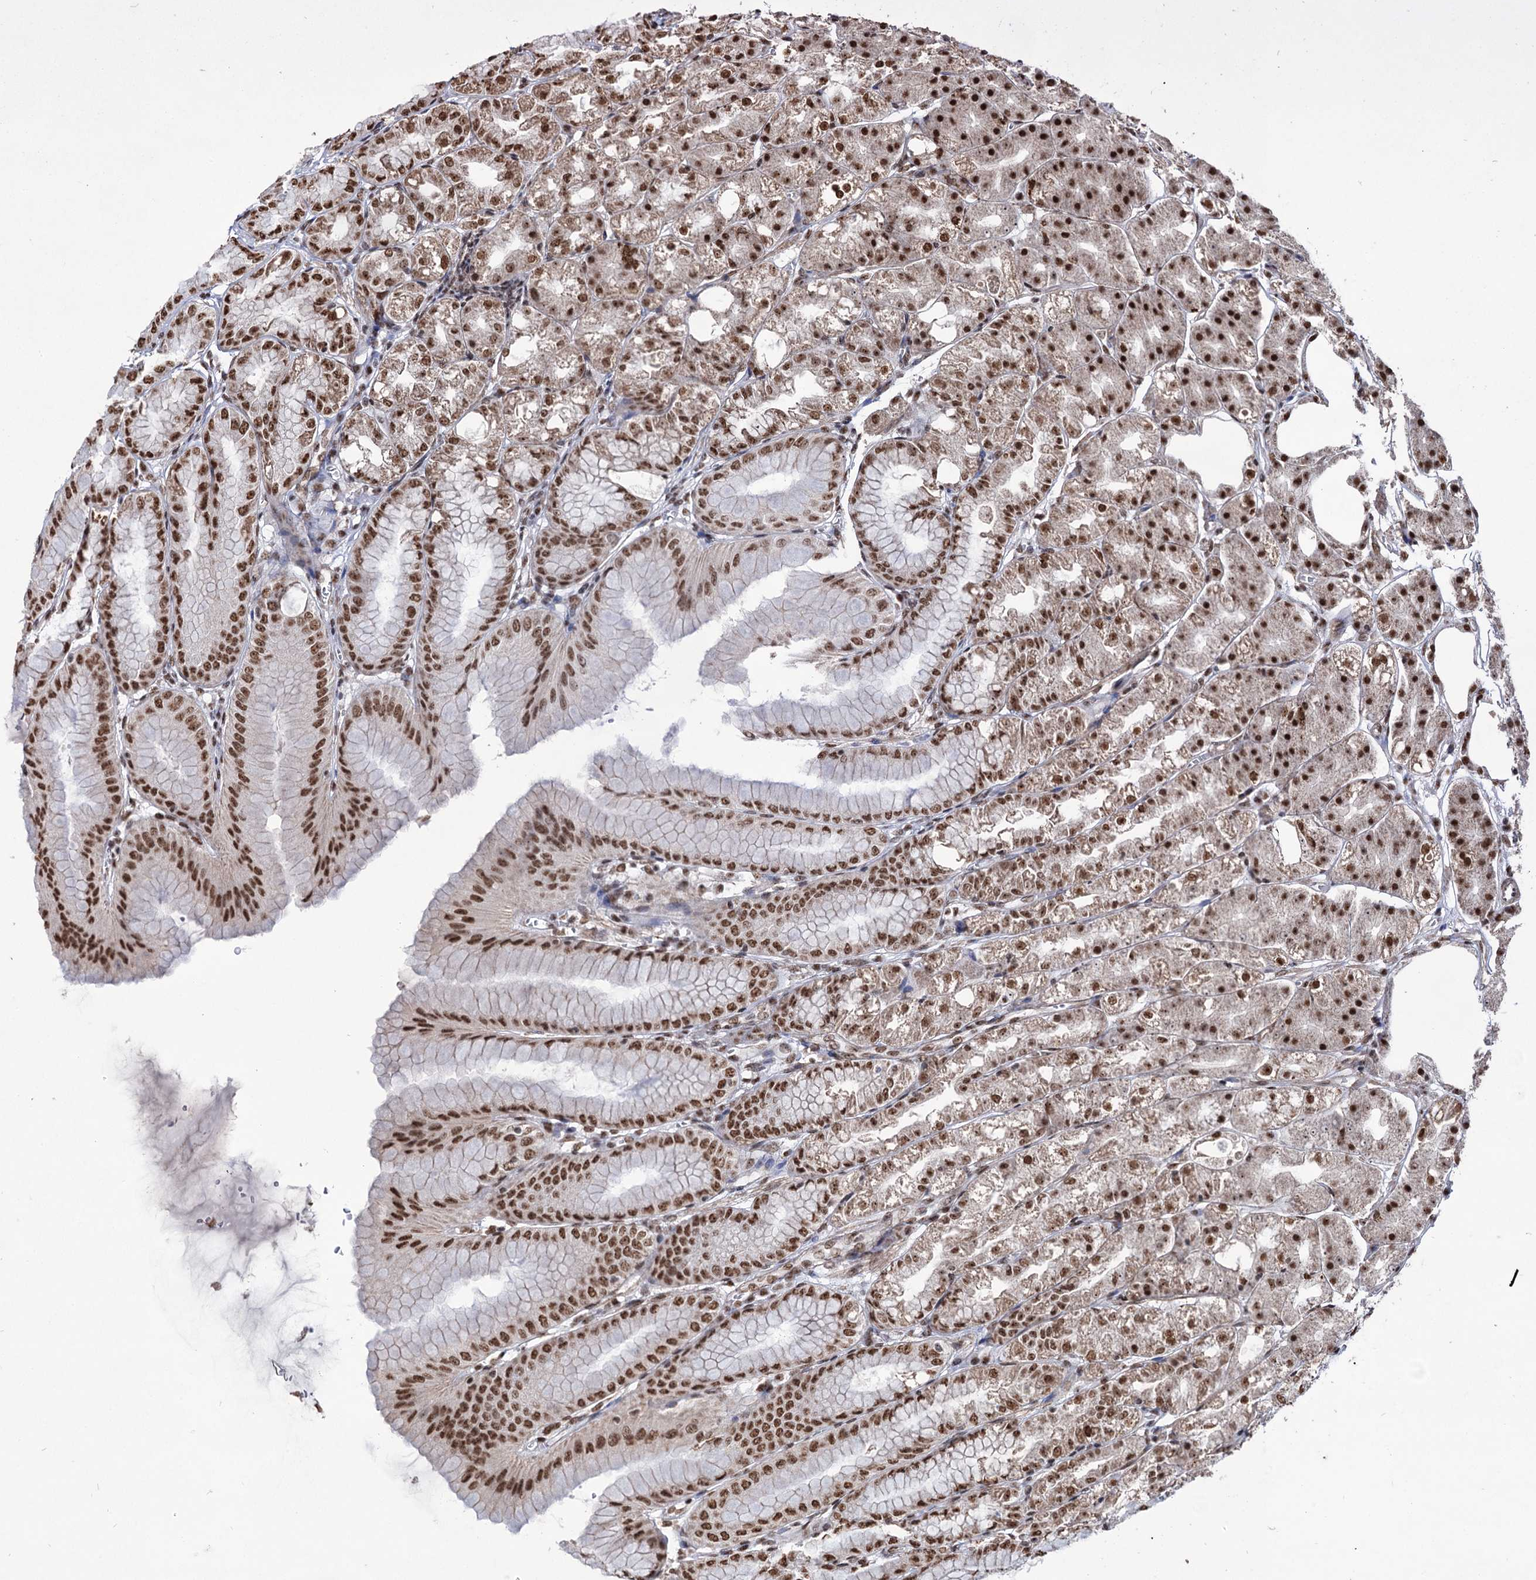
{"staining": {"intensity": "moderate", "quantity": ">75%", "location": "nuclear"}, "tissue": "stomach", "cell_type": "Glandular cells", "image_type": "normal", "snomed": [{"axis": "morphology", "description": "Normal tissue, NOS"}, {"axis": "topography", "description": "Stomach, lower"}], "caption": "Immunohistochemistry (IHC) histopathology image of normal stomach: stomach stained using immunohistochemistry (IHC) reveals medium levels of moderate protein expression localized specifically in the nuclear of glandular cells, appearing as a nuclear brown color.", "gene": "ABHD10", "patient": {"sex": "male", "age": 71}}